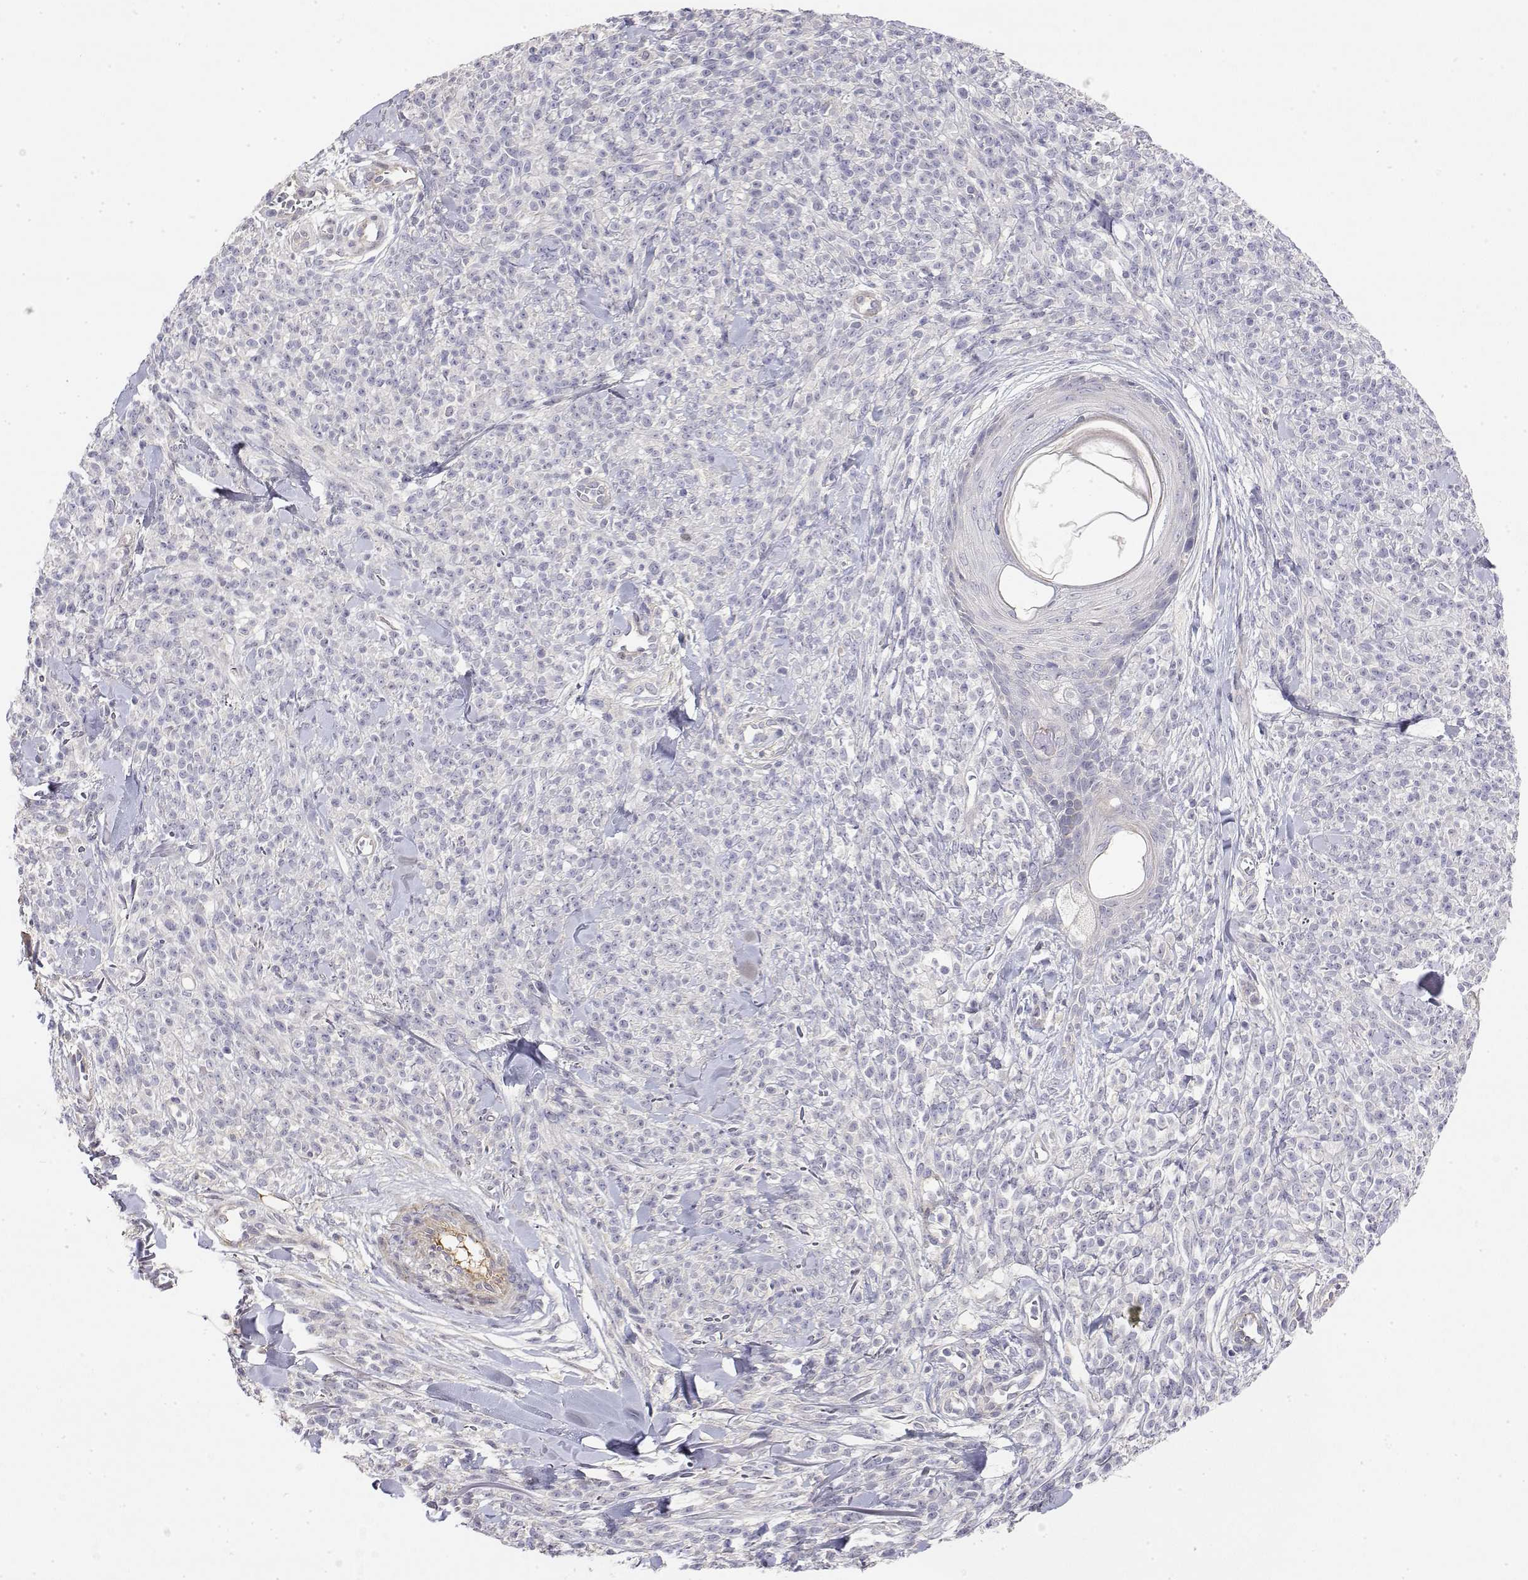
{"staining": {"intensity": "negative", "quantity": "none", "location": "none"}, "tissue": "melanoma", "cell_type": "Tumor cells", "image_type": "cancer", "snomed": [{"axis": "morphology", "description": "Malignant melanoma, NOS"}, {"axis": "topography", "description": "Skin"}, {"axis": "topography", "description": "Skin of trunk"}], "caption": "Melanoma stained for a protein using immunohistochemistry (IHC) displays no expression tumor cells.", "gene": "GGACT", "patient": {"sex": "male", "age": 74}}